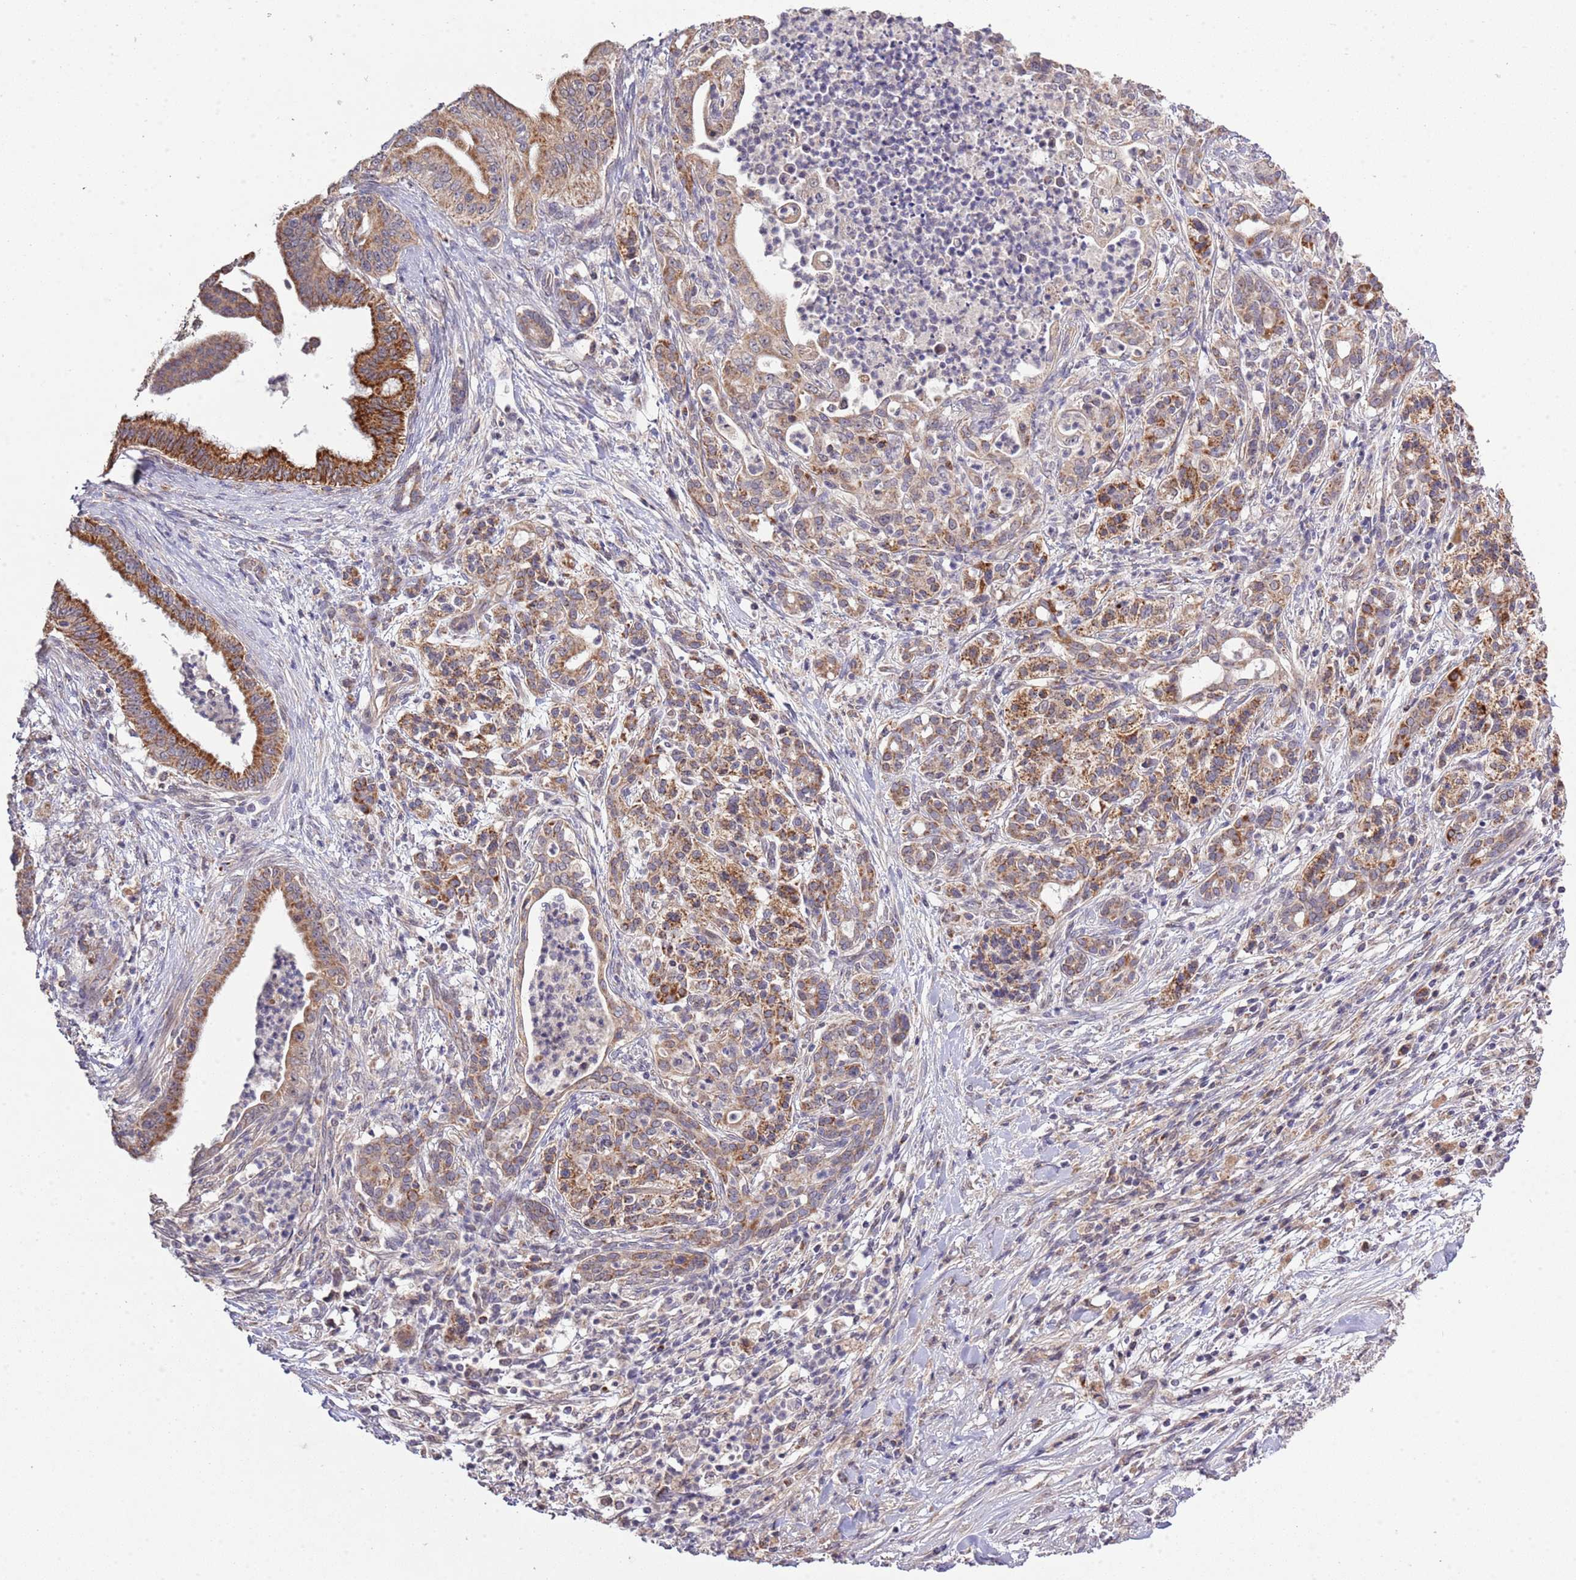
{"staining": {"intensity": "strong", "quantity": ">75%", "location": "cytoplasmic/membranous"}, "tissue": "pancreatic cancer", "cell_type": "Tumor cells", "image_type": "cancer", "snomed": [{"axis": "morphology", "description": "Adenocarcinoma, NOS"}, {"axis": "topography", "description": "Pancreas"}], "caption": "Immunohistochemistry of human pancreatic cancer demonstrates high levels of strong cytoplasmic/membranous expression in approximately >75% of tumor cells.", "gene": "IVD", "patient": {"sex": "male", "age": 58}}